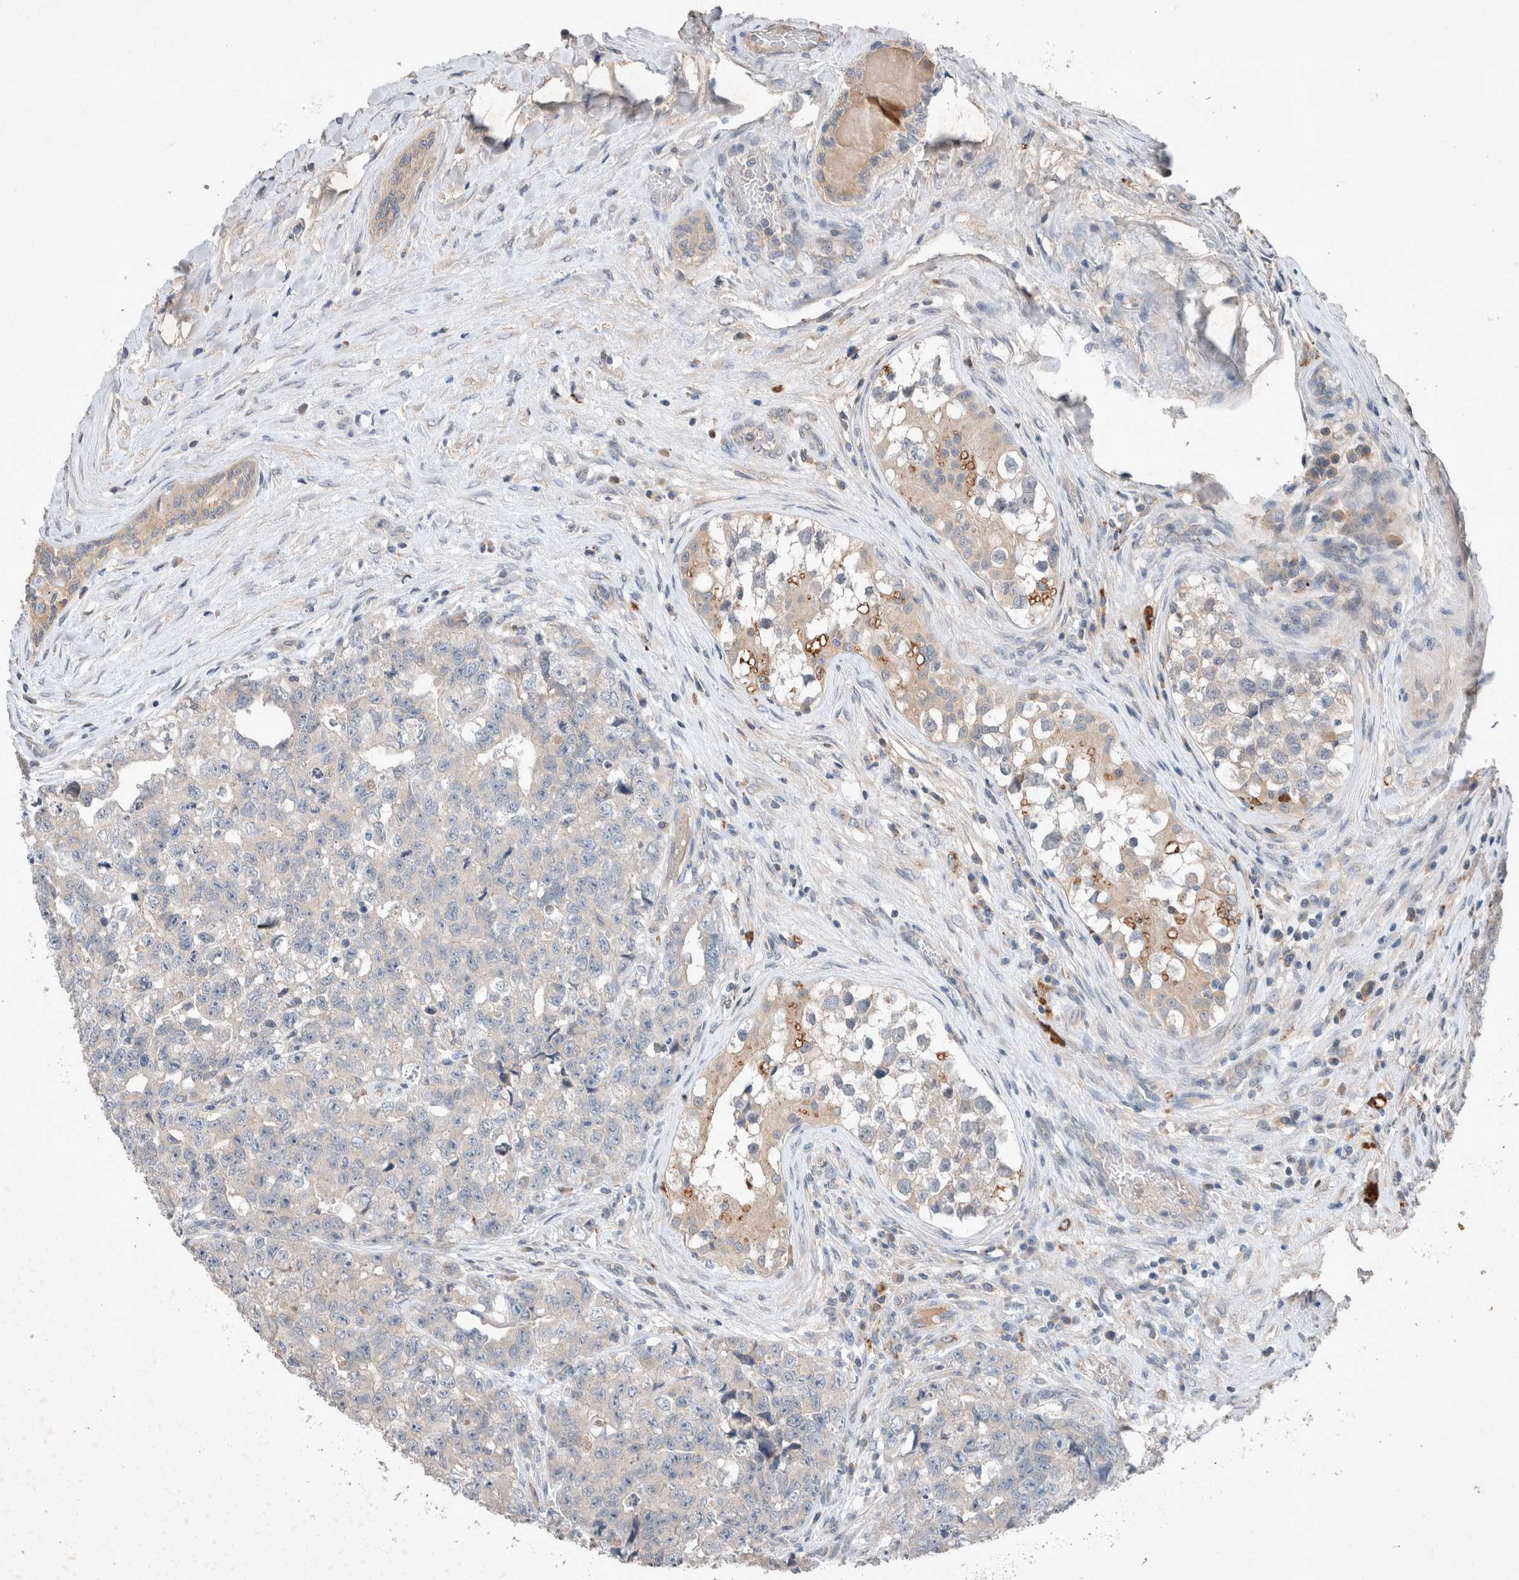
{"staining": {"intensity": "negative", "quantity": "none", "location": "none"}, "tissue": "testis cancer", "cell_type": "Tumor cells", "image_type": "cancer", "snomed": [{"axis": "morphology", "description": "Carcinoma, Embryonal, NOS"}, {"axis": "topography", "description": "Testis"}], "caption": "Immunohistochemistry histopathology image of human testis embryonal carcinoma stained for a protein (brown), which demonstrates no positivity in tumor cells.", "gene": "UGCG", "patient": {"sex": "male", "age": 28}}